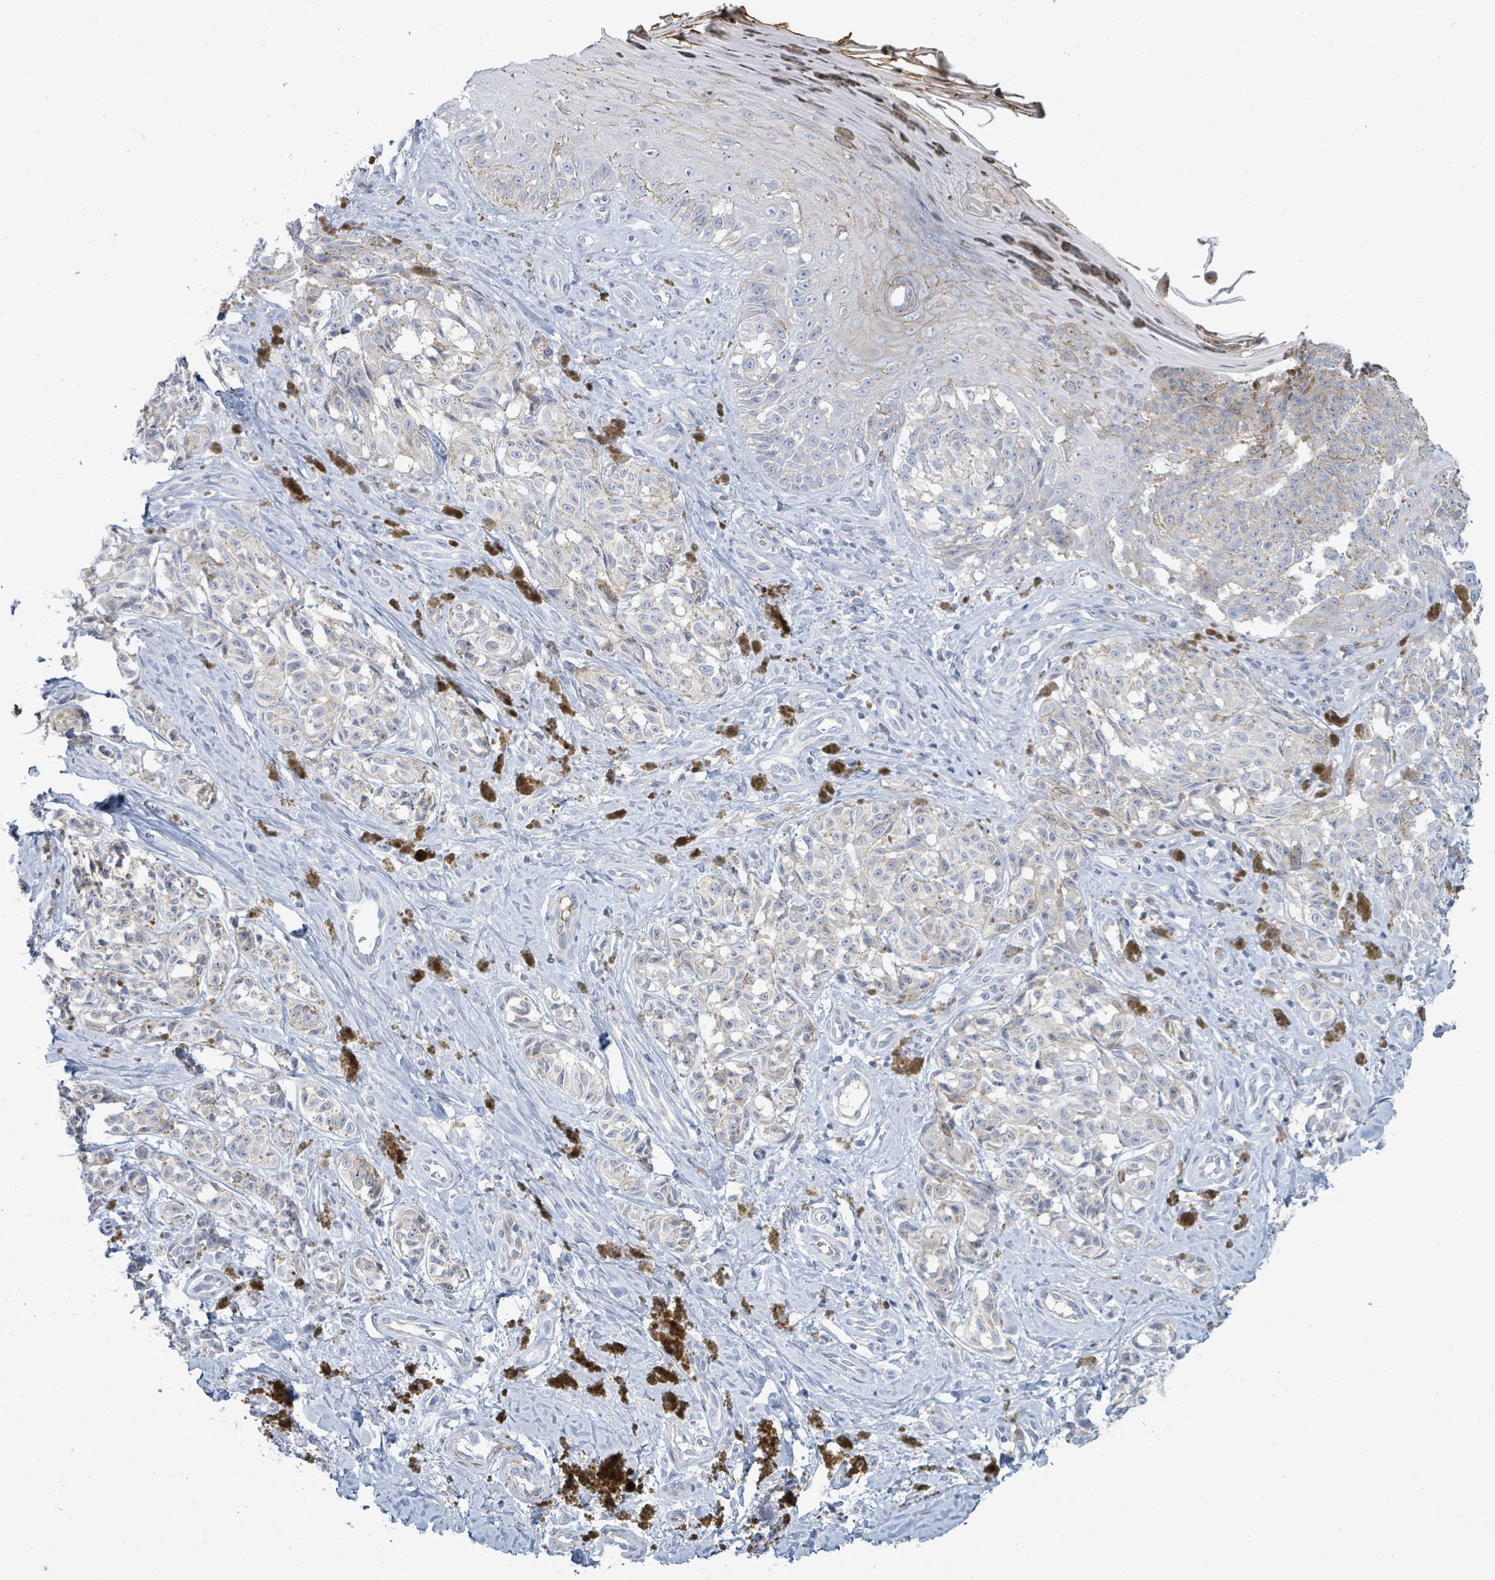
{"staining": {"intensity": "negative", "quantity": "none", "location": "none"}, "tissue": "melanoma", "cell_type": "Tumor cells", "image_type": "cancer", "snomed": [{"axis": "morphology", "description": "Malignant melanoma, NOS"}, {"axis": "topography", "description": "Skin"}], "caption": "An image of melanoma stained for a protein shows no brown staining in tumor cells.", "gene": "SIRPB1", "patient": {"sex": "female", "age": 65}}